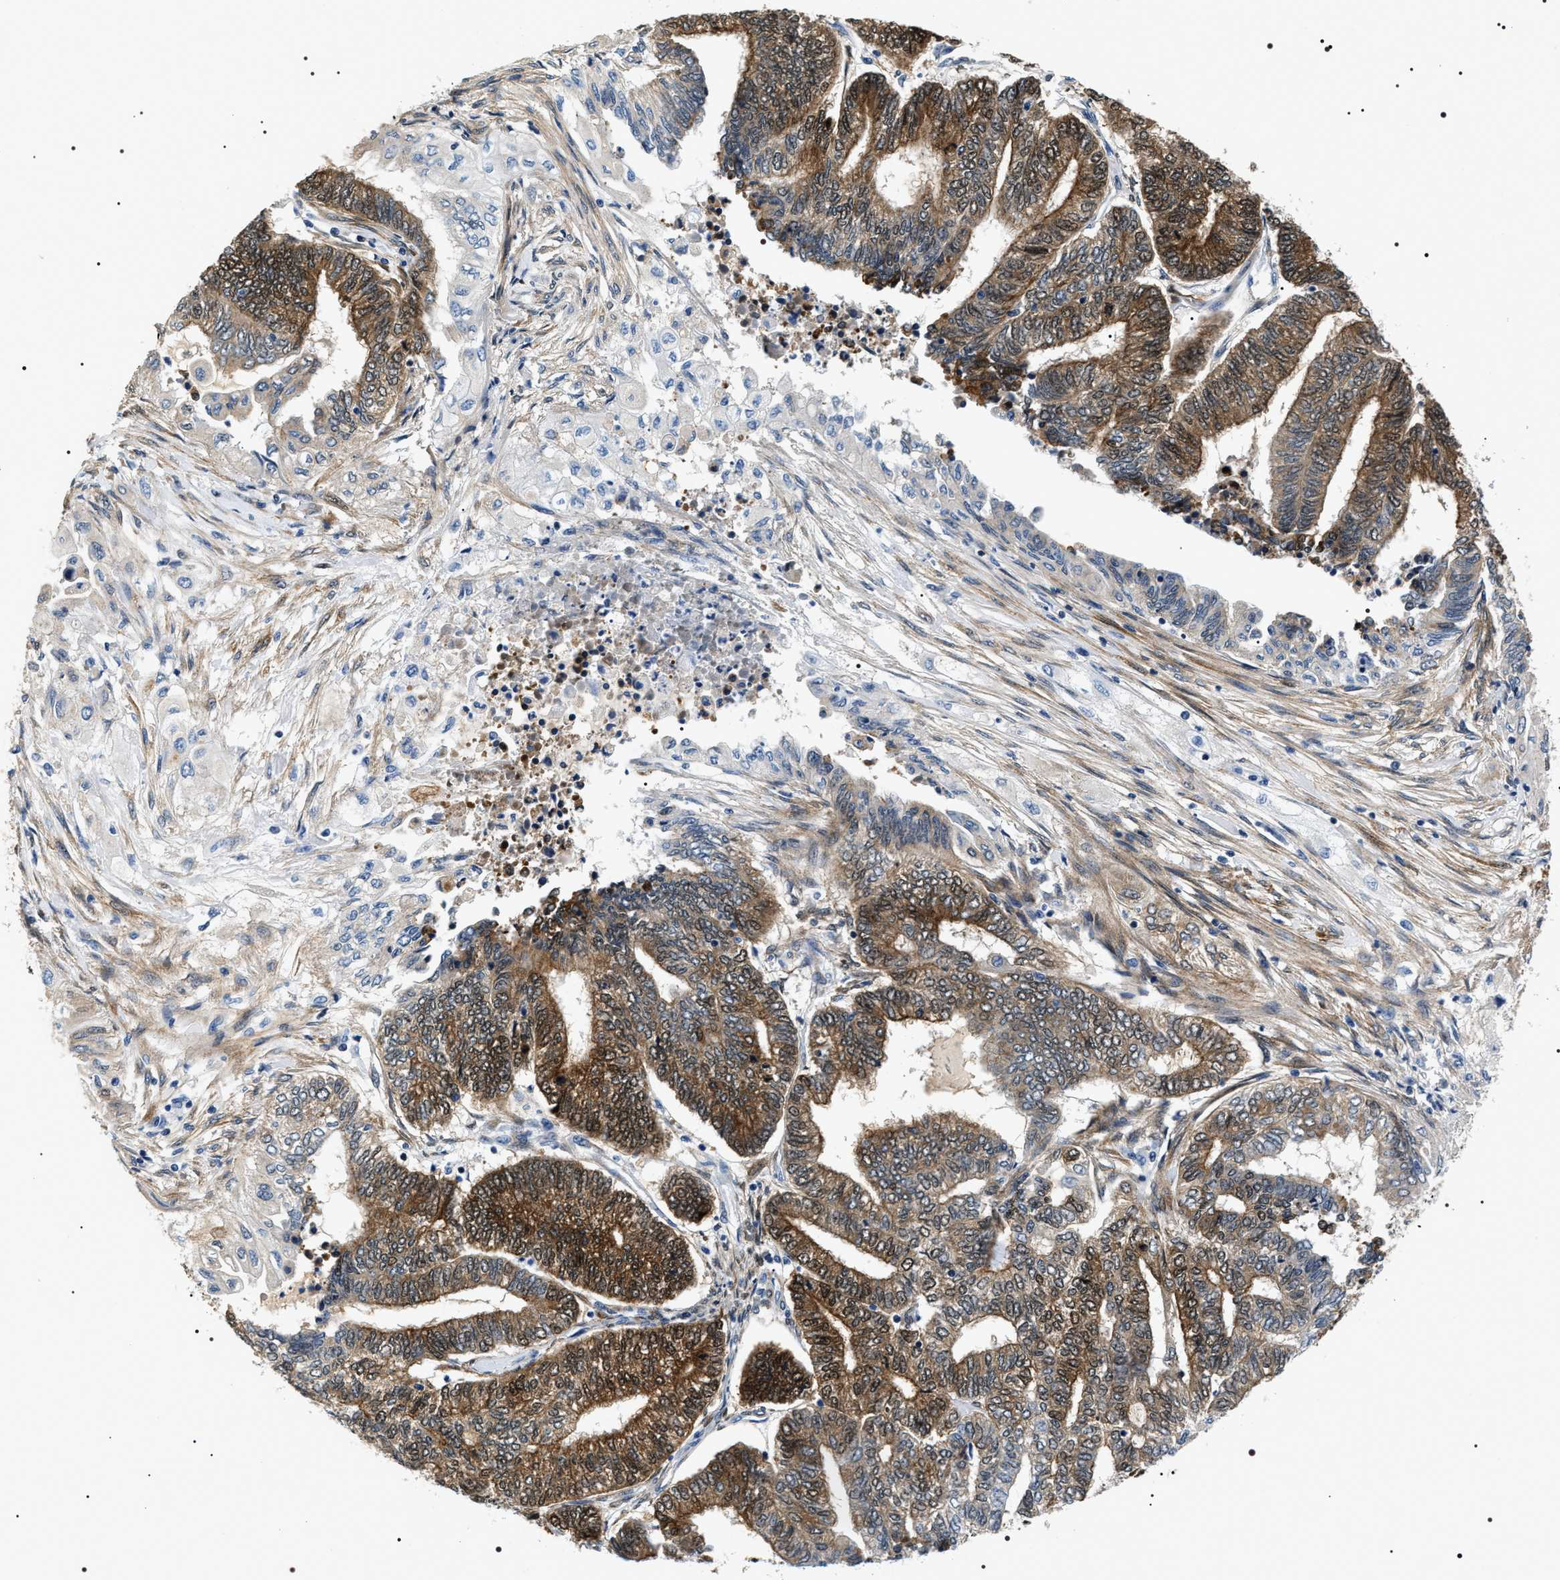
{"staining": {"intensity": "moderate", "quantity": ">75%", "location": "cytoplasmic/membranous"}, "tissue": "endometrial cancer", "cell_type": "Tumor cells", "image_type": "cancer", "snomed": [{"axis": "morphology", "description": "Adenocarcinoma, NOS"}, {"axis": "topography", "description": "Uterus"}, {"axis": "topography", "description": "Endometrium"}], "caption": "Endometrial cancer (adenocarcinoma) stained with a protein marker demonstrates moderate staining in tumor cells.", "gene": "BAG2", "patient": {"sex": "female", "age": 70}}